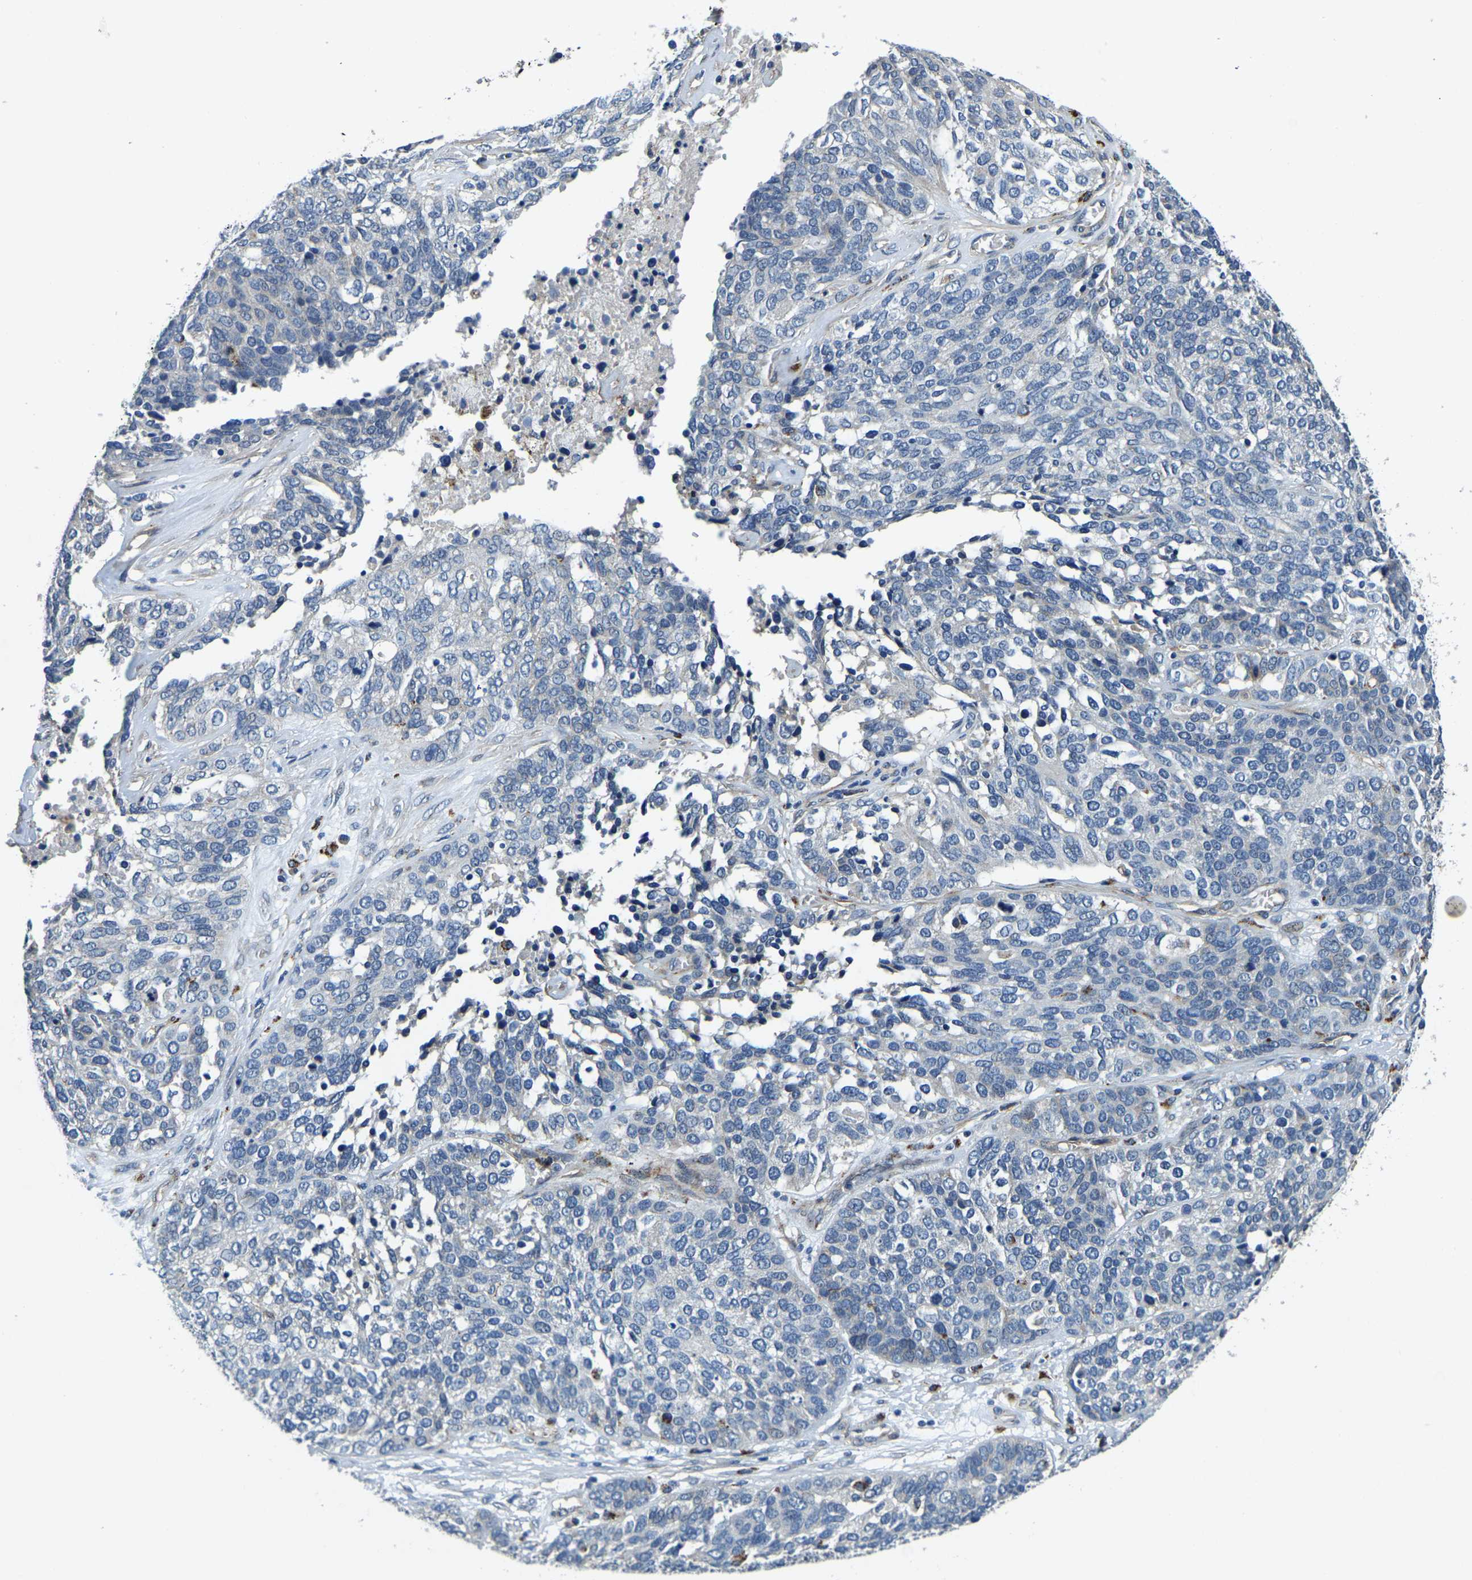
{"staining": {"intensity": "negative", "quantity": "none", "location": "none"}, "tissue": "ovarian cancer", "cell_type": "Tumor cells", "image_type": "cancer", "snomed": [{"axis": "morphology", "description": "Cystadenocarcinoma, serous, NOS"}, {"axis": "topography", "description": "Ovary"}], "caption": "Ovarian cancer (serous cystadenocarcinoma) was stained to show a protein in brown. There is no significant positivity in tumor cells.", "gene": "RNF39", "patient": {"sex": "female", "age": 44}}